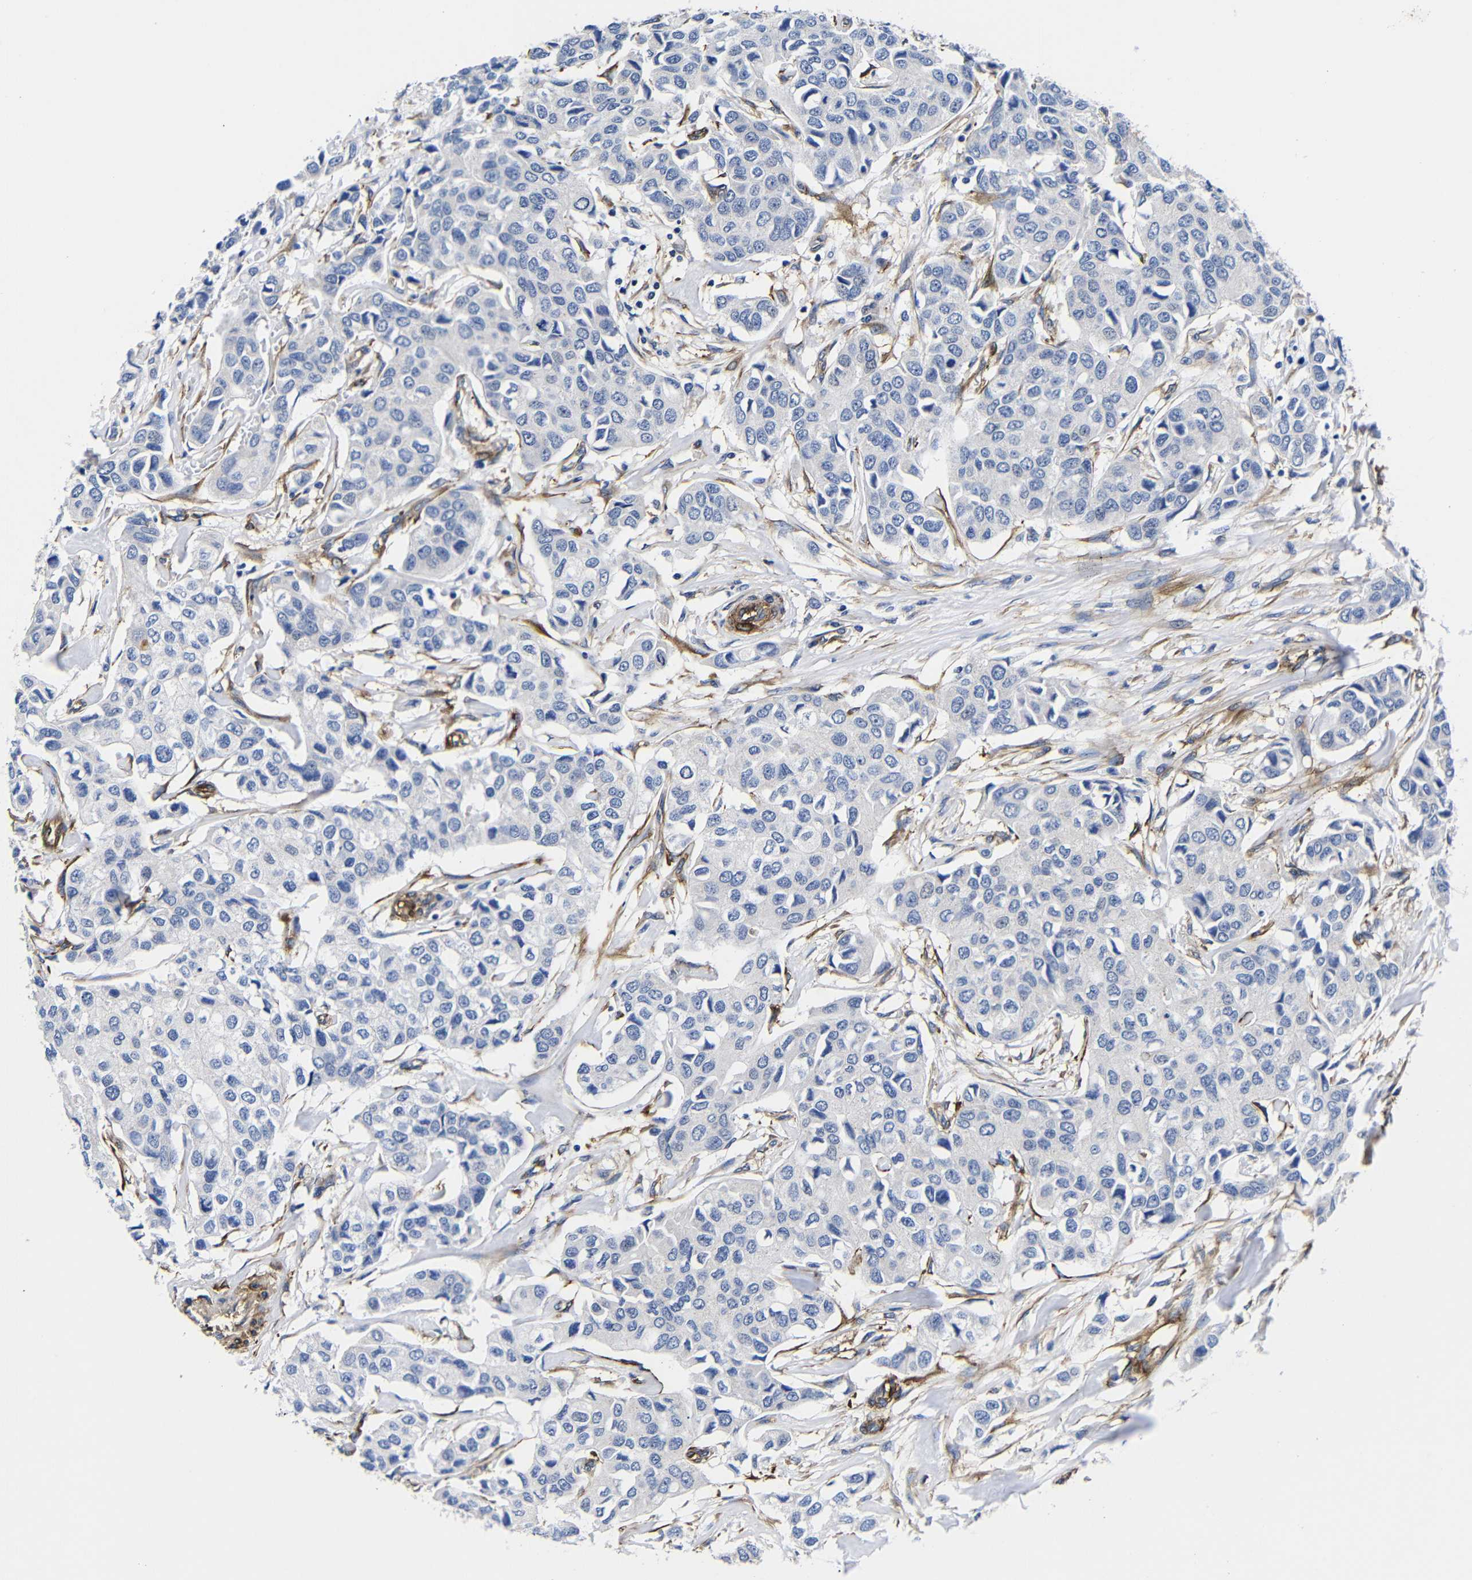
{"staining": {"intensity": "negative", "quantity": "none", "location": "none"}, "tissue": "breast cancer", "cell_type": "Tumor cells", "image_type": "cancer", "snomed": [{"axis": "morphology", "description": "Duct carcinoma"}, {"axis": "topography", "description": "Breast"}], "caption": "Tumor cells are negative for brown protein staining in breast cancer (intraductal carcinoma).", "gene": "LRIG1", "patient": {"sex": "female", "age": 80}}